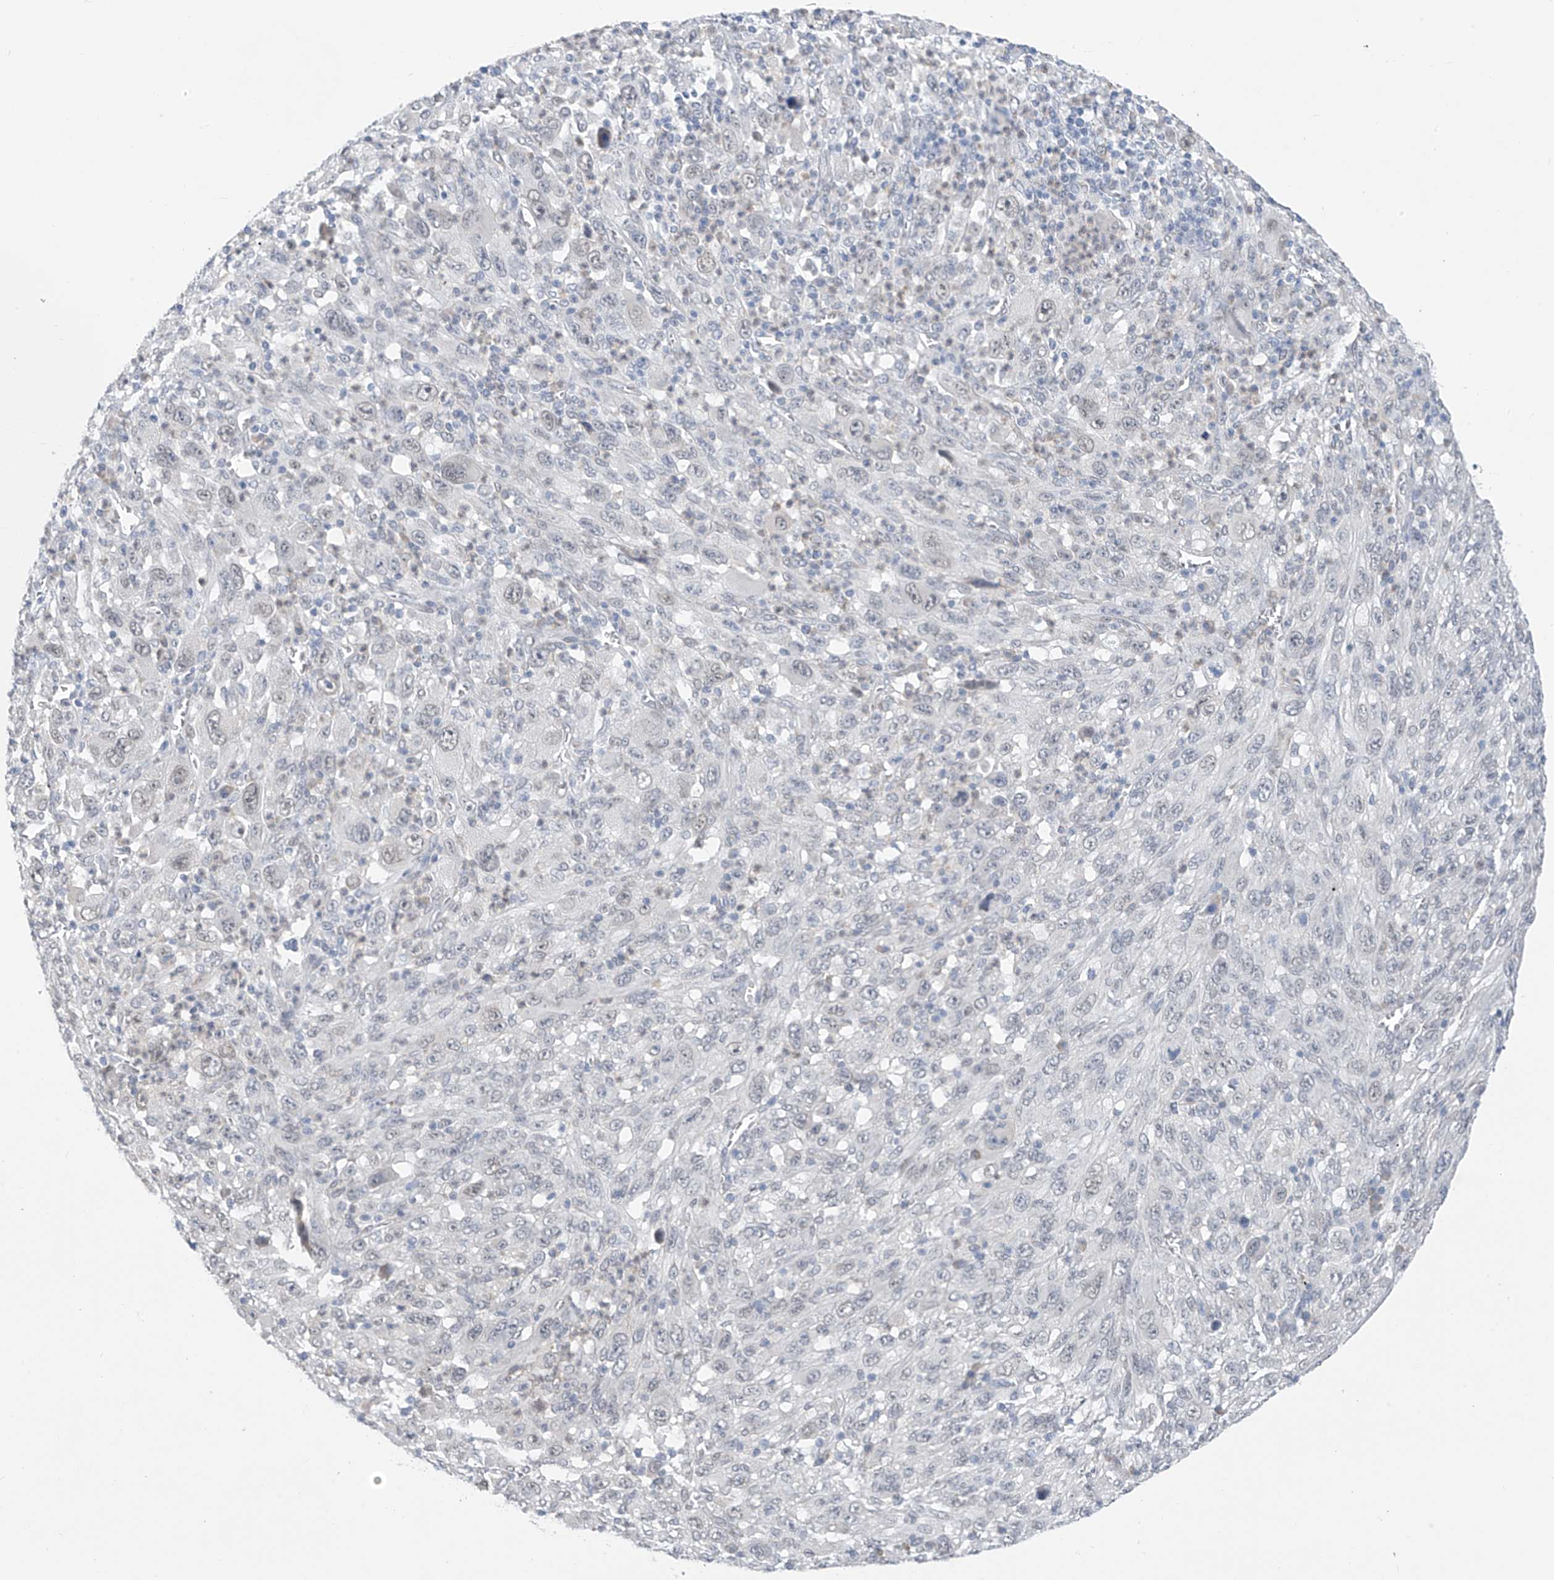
{"staining": {"intensity": "weak", "quantity": "<25%", "location": "nuclear"}, "tissue": "melanoma", "cell_type": "Tumor cells", "image_type": "cancer", "snomed": [{"axis": "morphology", "description": "Malignant melanoma, Metastatic site"}, {"axis": "topography", "description": "Skin"}], "caption": "Tumor cells show no significant protein staining in melanoma. Nuclei are stained in blue.", "gene": "CYP4V2", "patient": {"sex": "female", "age": 56}}